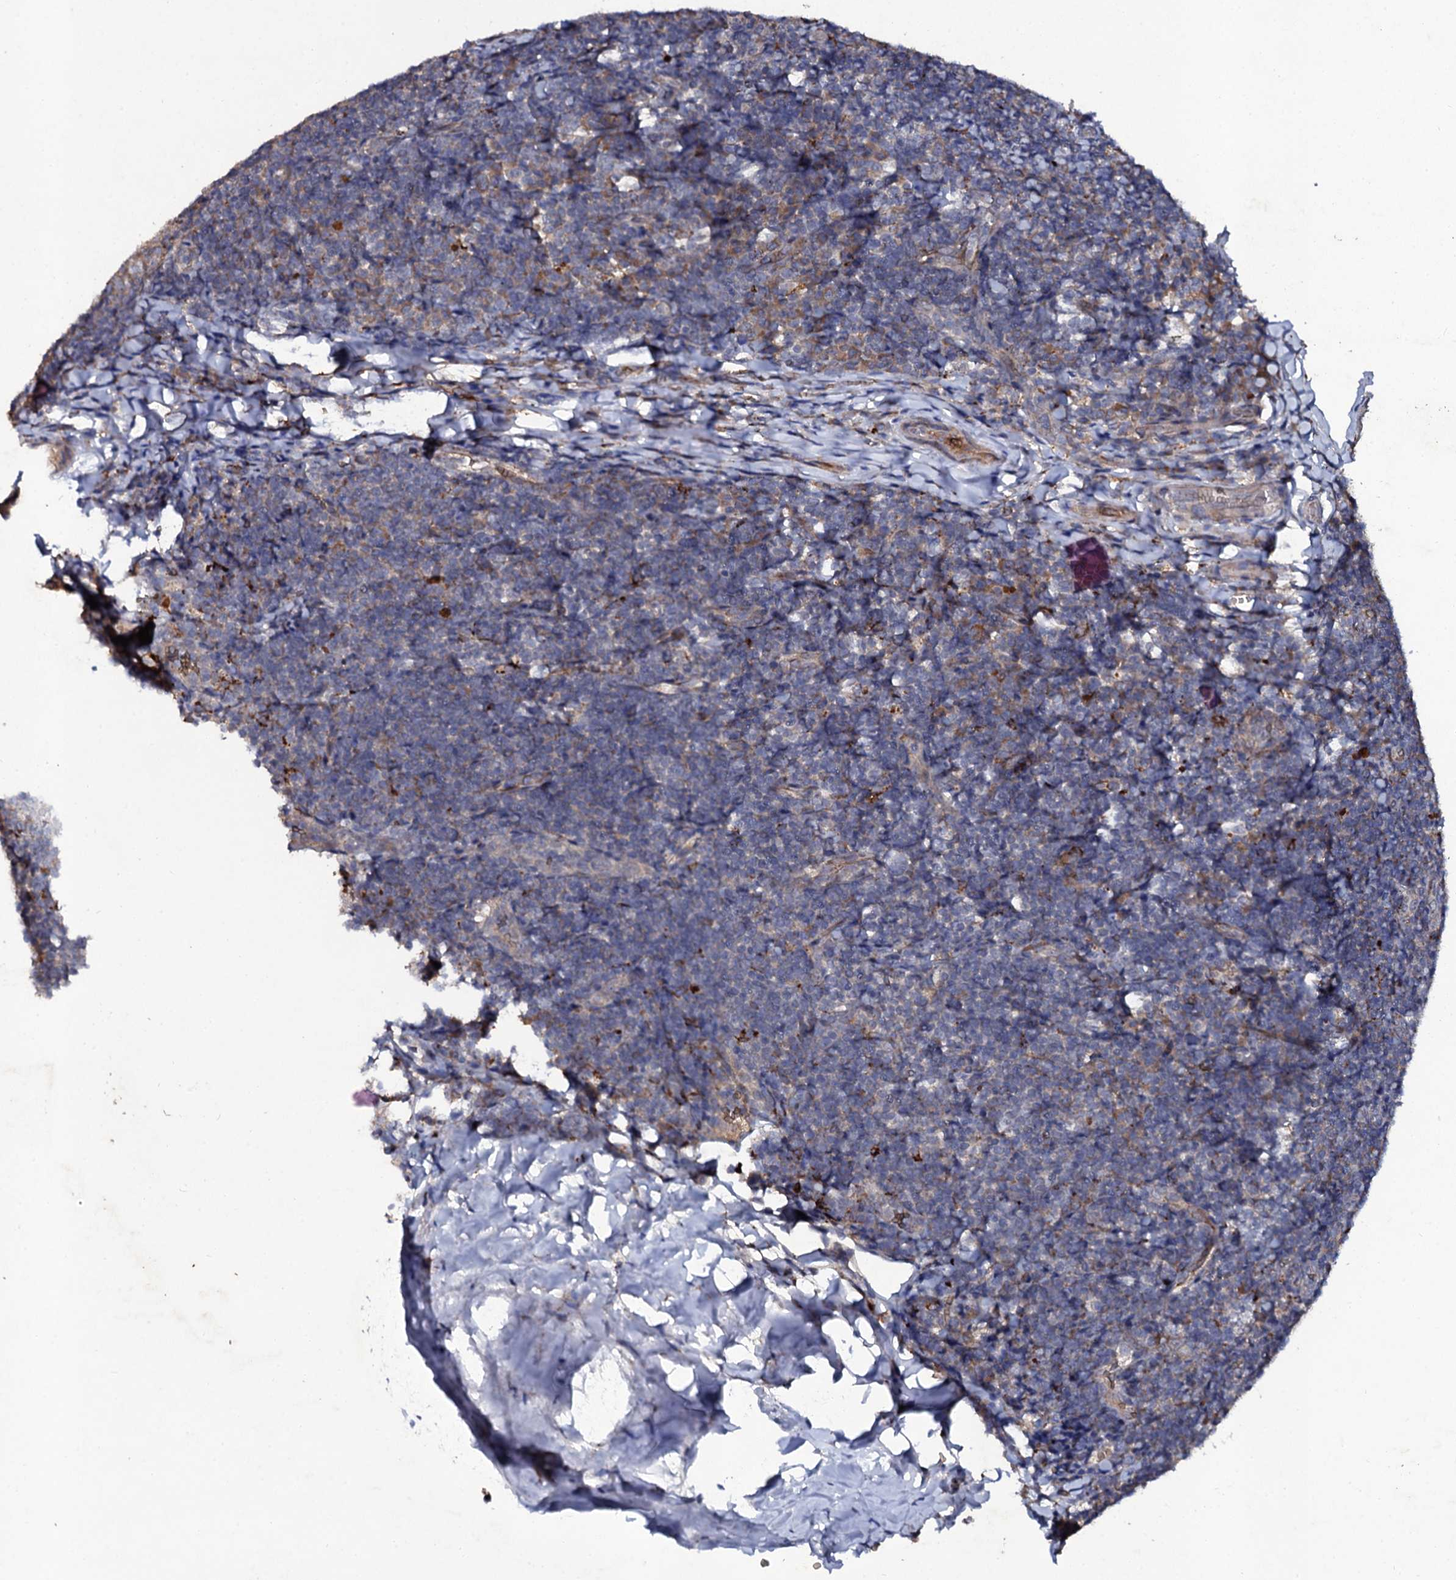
{"staining": {"intensity": "moderate", "quantity": "<25%", "location": "cytoplasmic/membranous"}, "tissue": "tonsil", "cell_type": "Germinal center cells", "image_type": "normal", "snomed": [{"axis": "morphology", "description": "Normal tissue, NOS"}, {"axis": "topography", "description": "Tonsil"}], "caption": "Immunohistochemical staining of normal human tonsil exhibits moderate cytoplasmic/membranous protein expression in about <25% of germinal center cells. The protein is stained brown, and the nuclei are stained in blue (DAB IHC with brightfield microscopy, high magnification).", "gene": "LRRC28", "patient": {"sex": "male", "age": 17}}